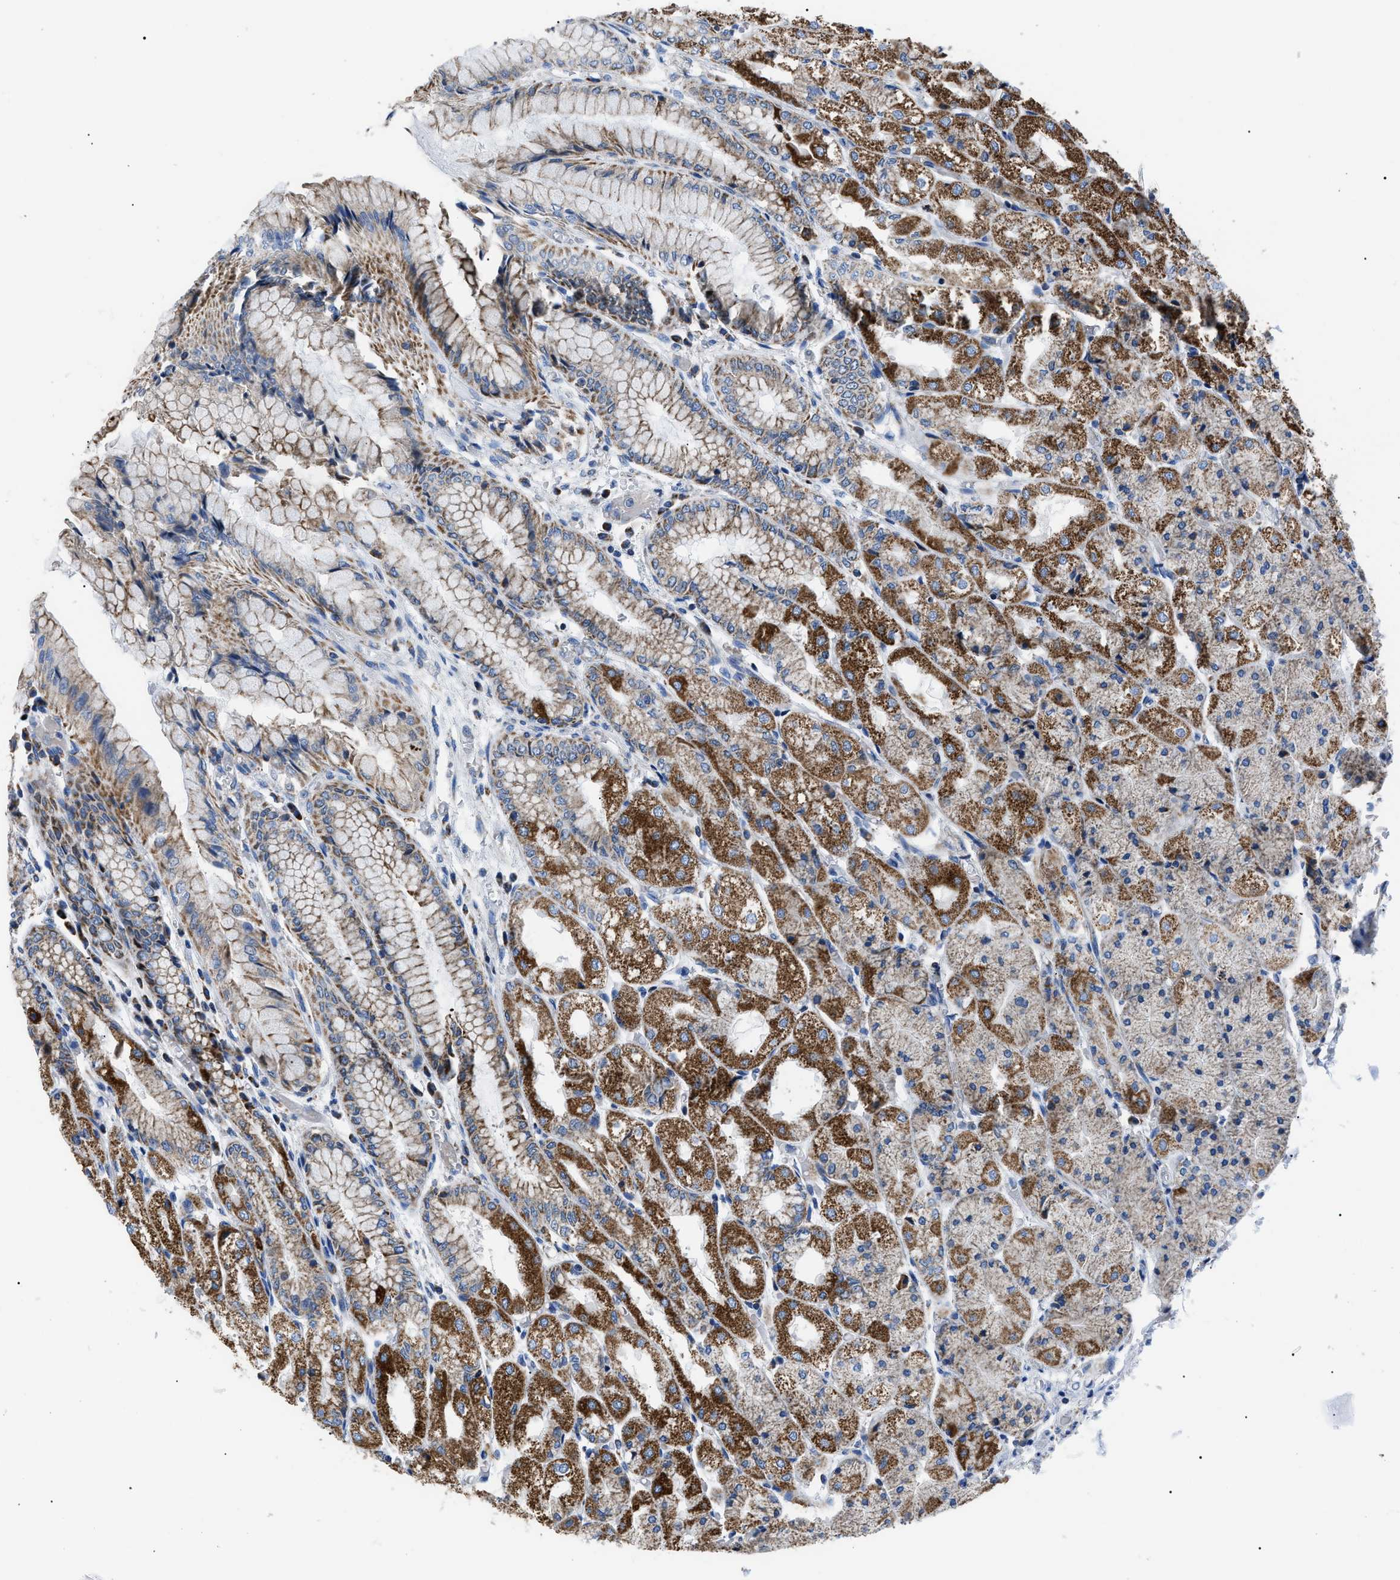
{"staining": {"intensity": "moderate", "quantity": "25%-75%", "location": "cytoplasmic/membranous"}, "tissue": "stomach", "cell_type": "Glandular cells", "image_type": "normal", "snomed": [{"axis": "morphology", "description": "Normal tissue, NOS"}, {"axis": "topography", "description": "Stomach, upper"}], "caption": "An image of stomach stained for a protein displays moderate cytoplasmic/membranous brown staining in glandular cells.", "gene": "PHB2", "patient": {"sex": "male", "age": 72}}